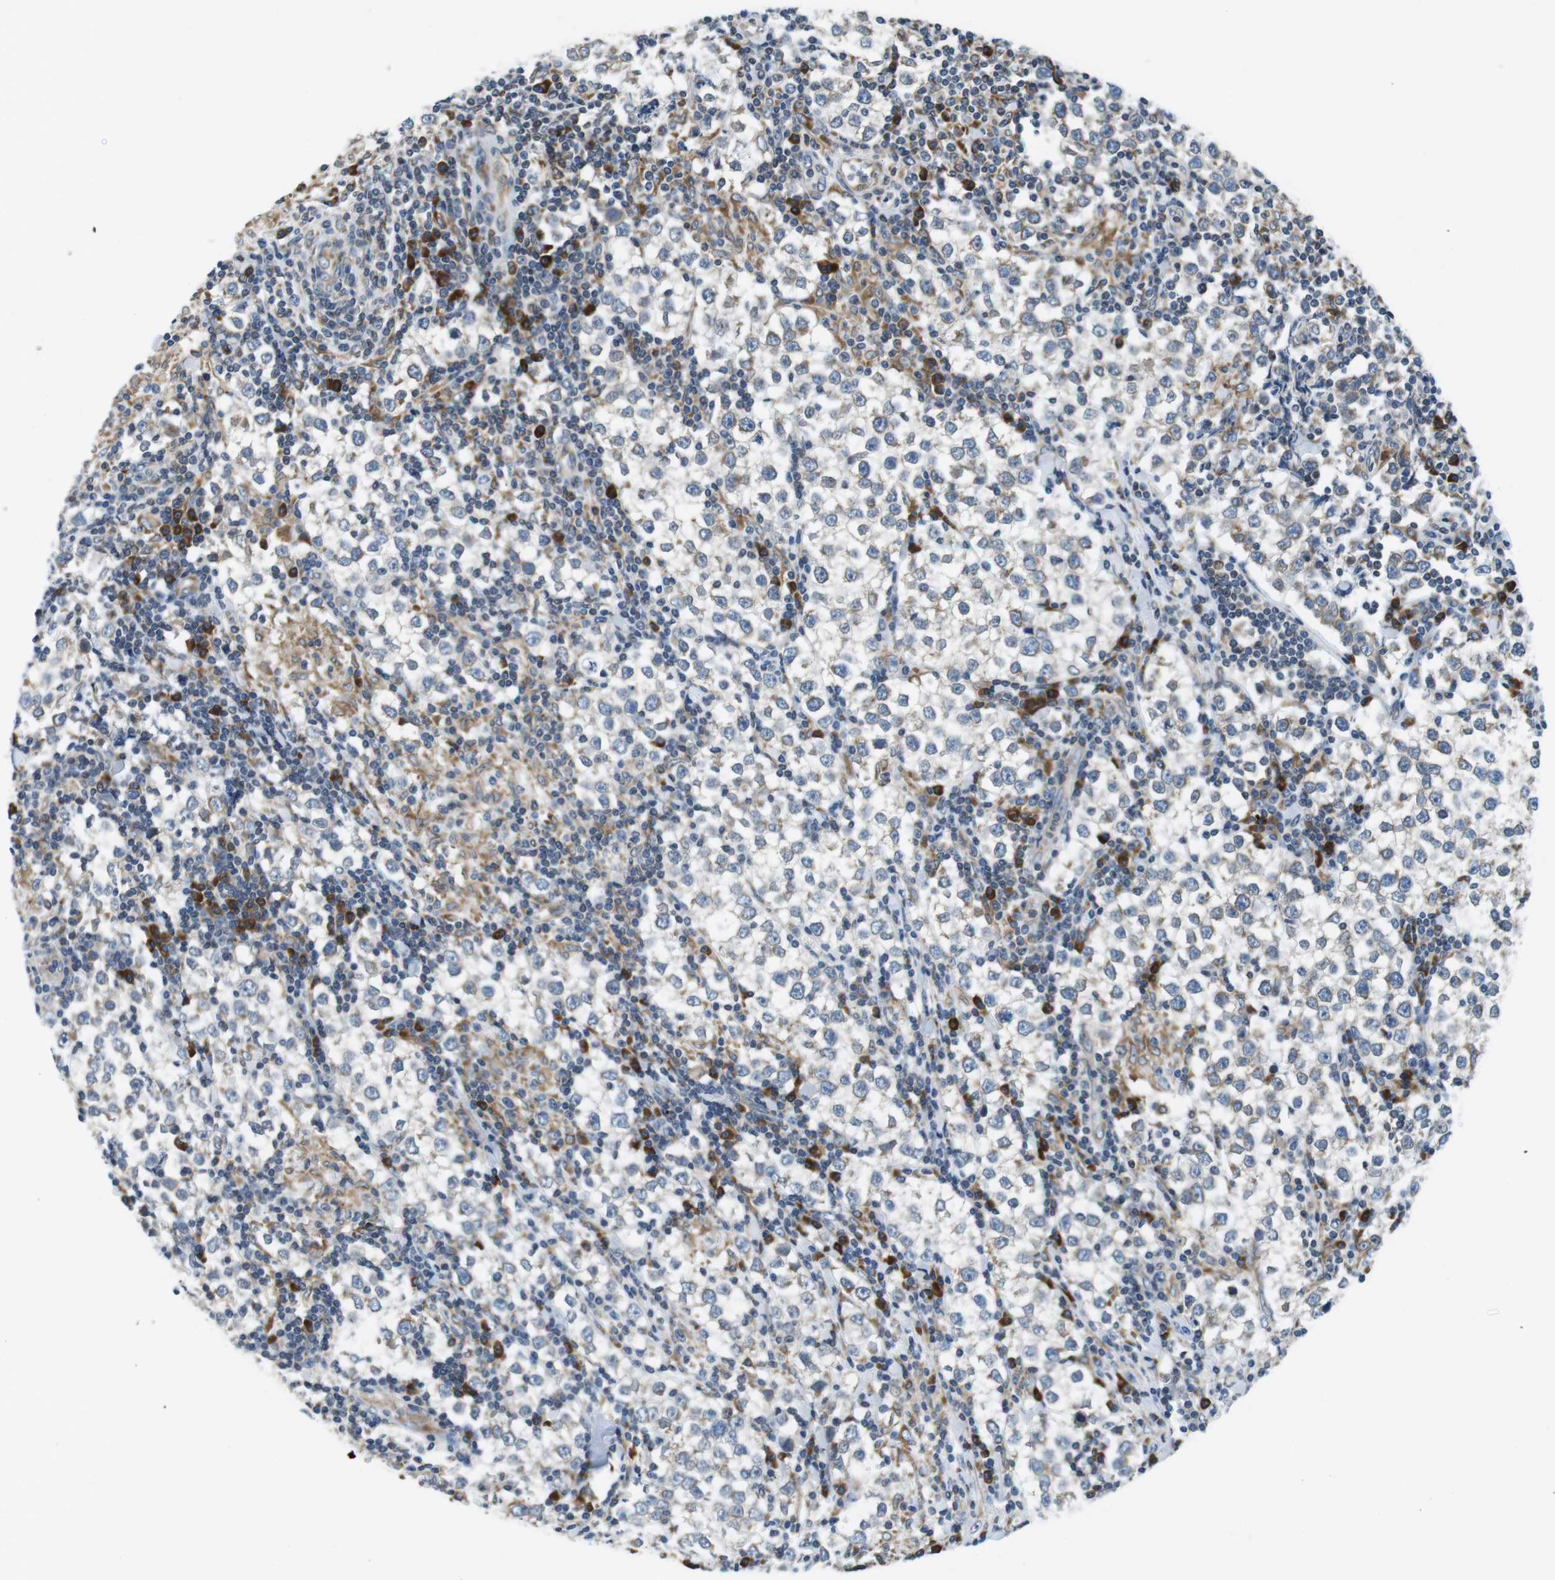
{"staining": {"intensity": "weak", "quantity": "<25%", "location": "cytoplasmic/membranous"}, "tissue": "testis cancer", "cell_type": "Tumor cells", "image_type": "cancer", "snomed": [{"axis": "morphology", "description": "Seminoma, NOS"}, {"axis": "morphology", "description": "Carcinoma, Embryonal, NOS"}, {"axis": "topography", "description": "Testis"}], "caption": "High power microscopy micrograph of an immunohistochemistry histopathology image of testis cancer (seminoma), revealing no significant staining in tumor cells.", "gene": "UGGT1", "patient": {"sex": "male", "age": 36}}